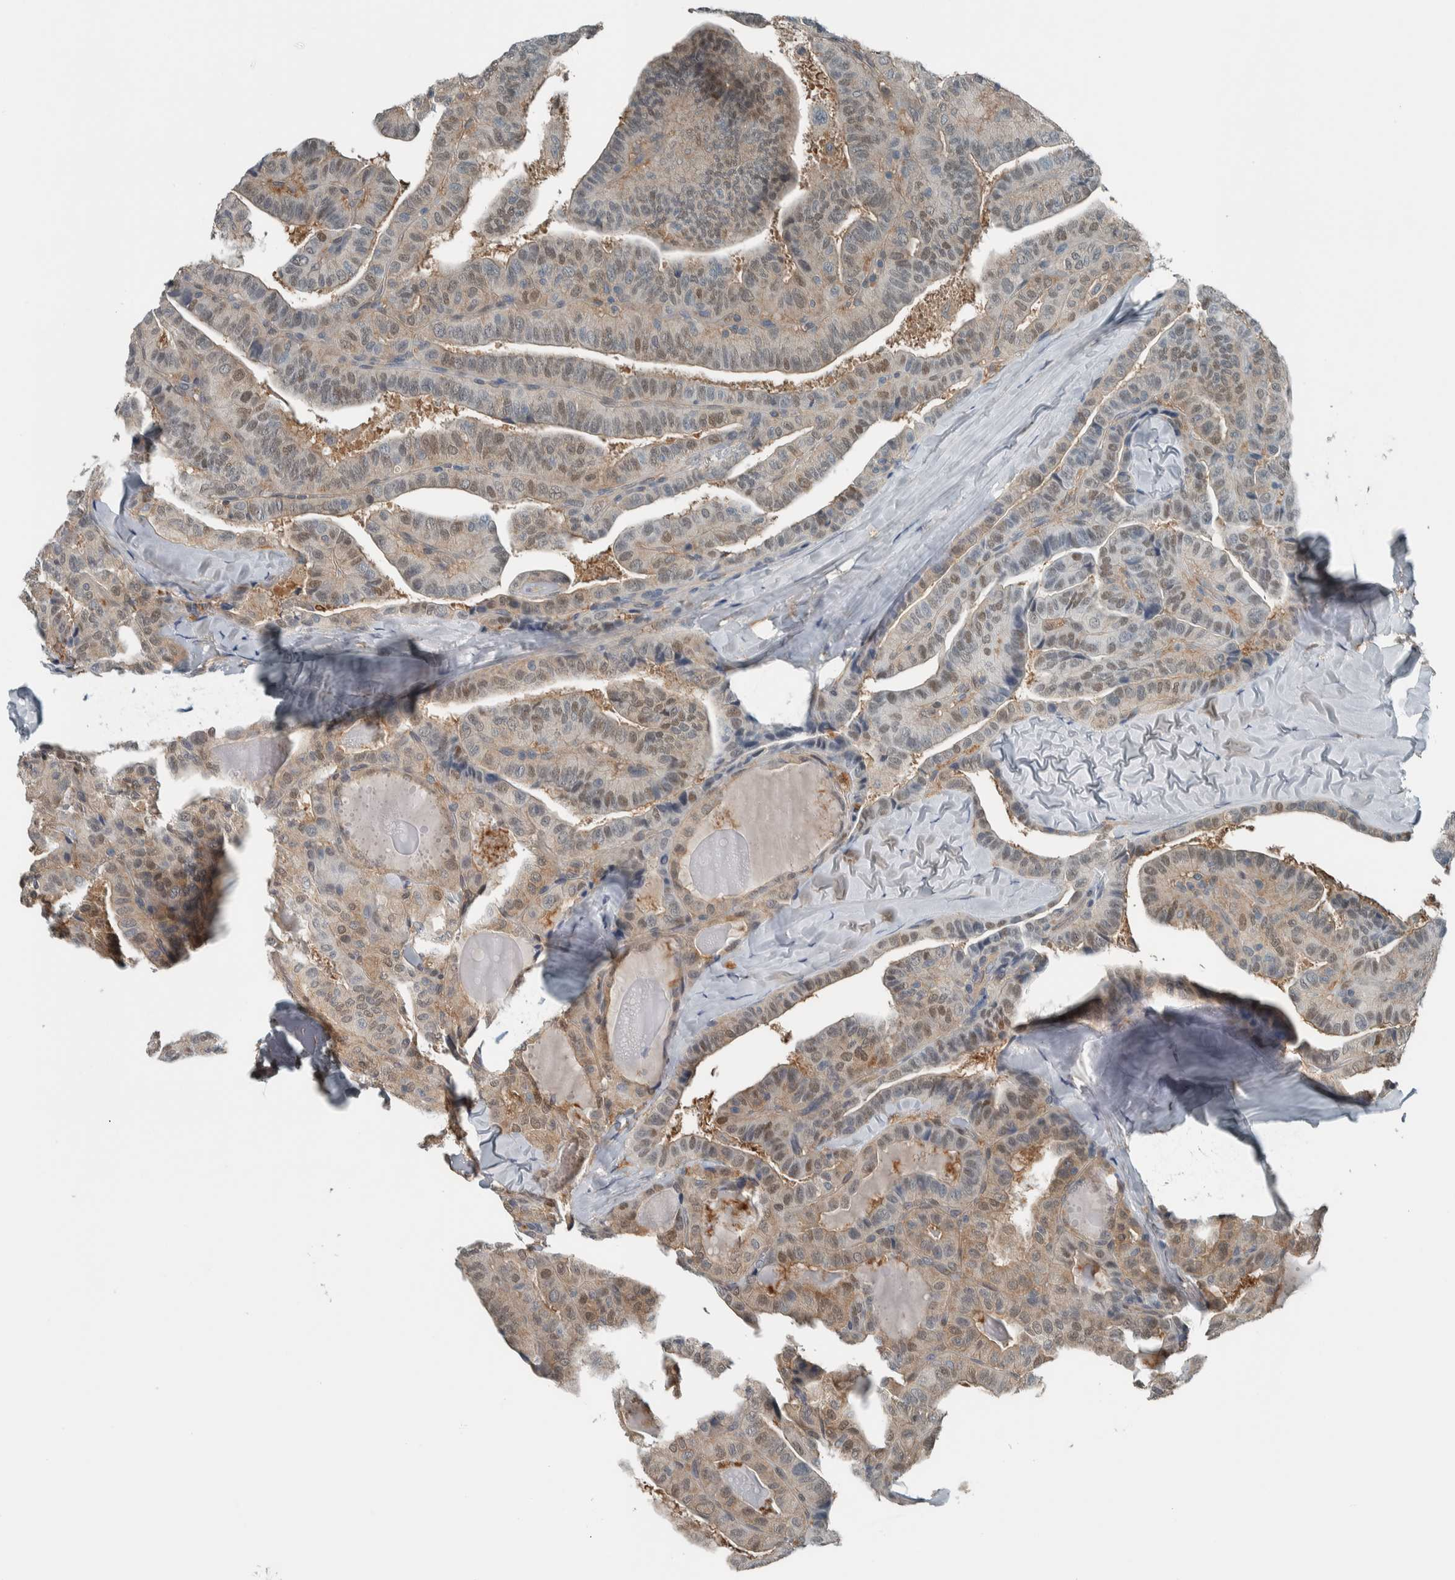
{"staining": {"intensity": "weak", "quantity": "25%-75%", "location": "nuclear"}, "tissue": "thyroid cancer", "cell_type": "Tumor cells", "image_type": "cancer", "snomed": [{"axis": "morphology", "description": "Papillary adenocarcinoma, NOS"}, {"axis": "topography", "description": "Thyroid gland"}], "caption": "Tumor cells display low levels of weak nuclear expression in approximately 25%-75% of cells in thyroid cancer. Nuclei are stained in blue.", "gene": "ALAD", "patient": {"sex": "male", "age": 77}}